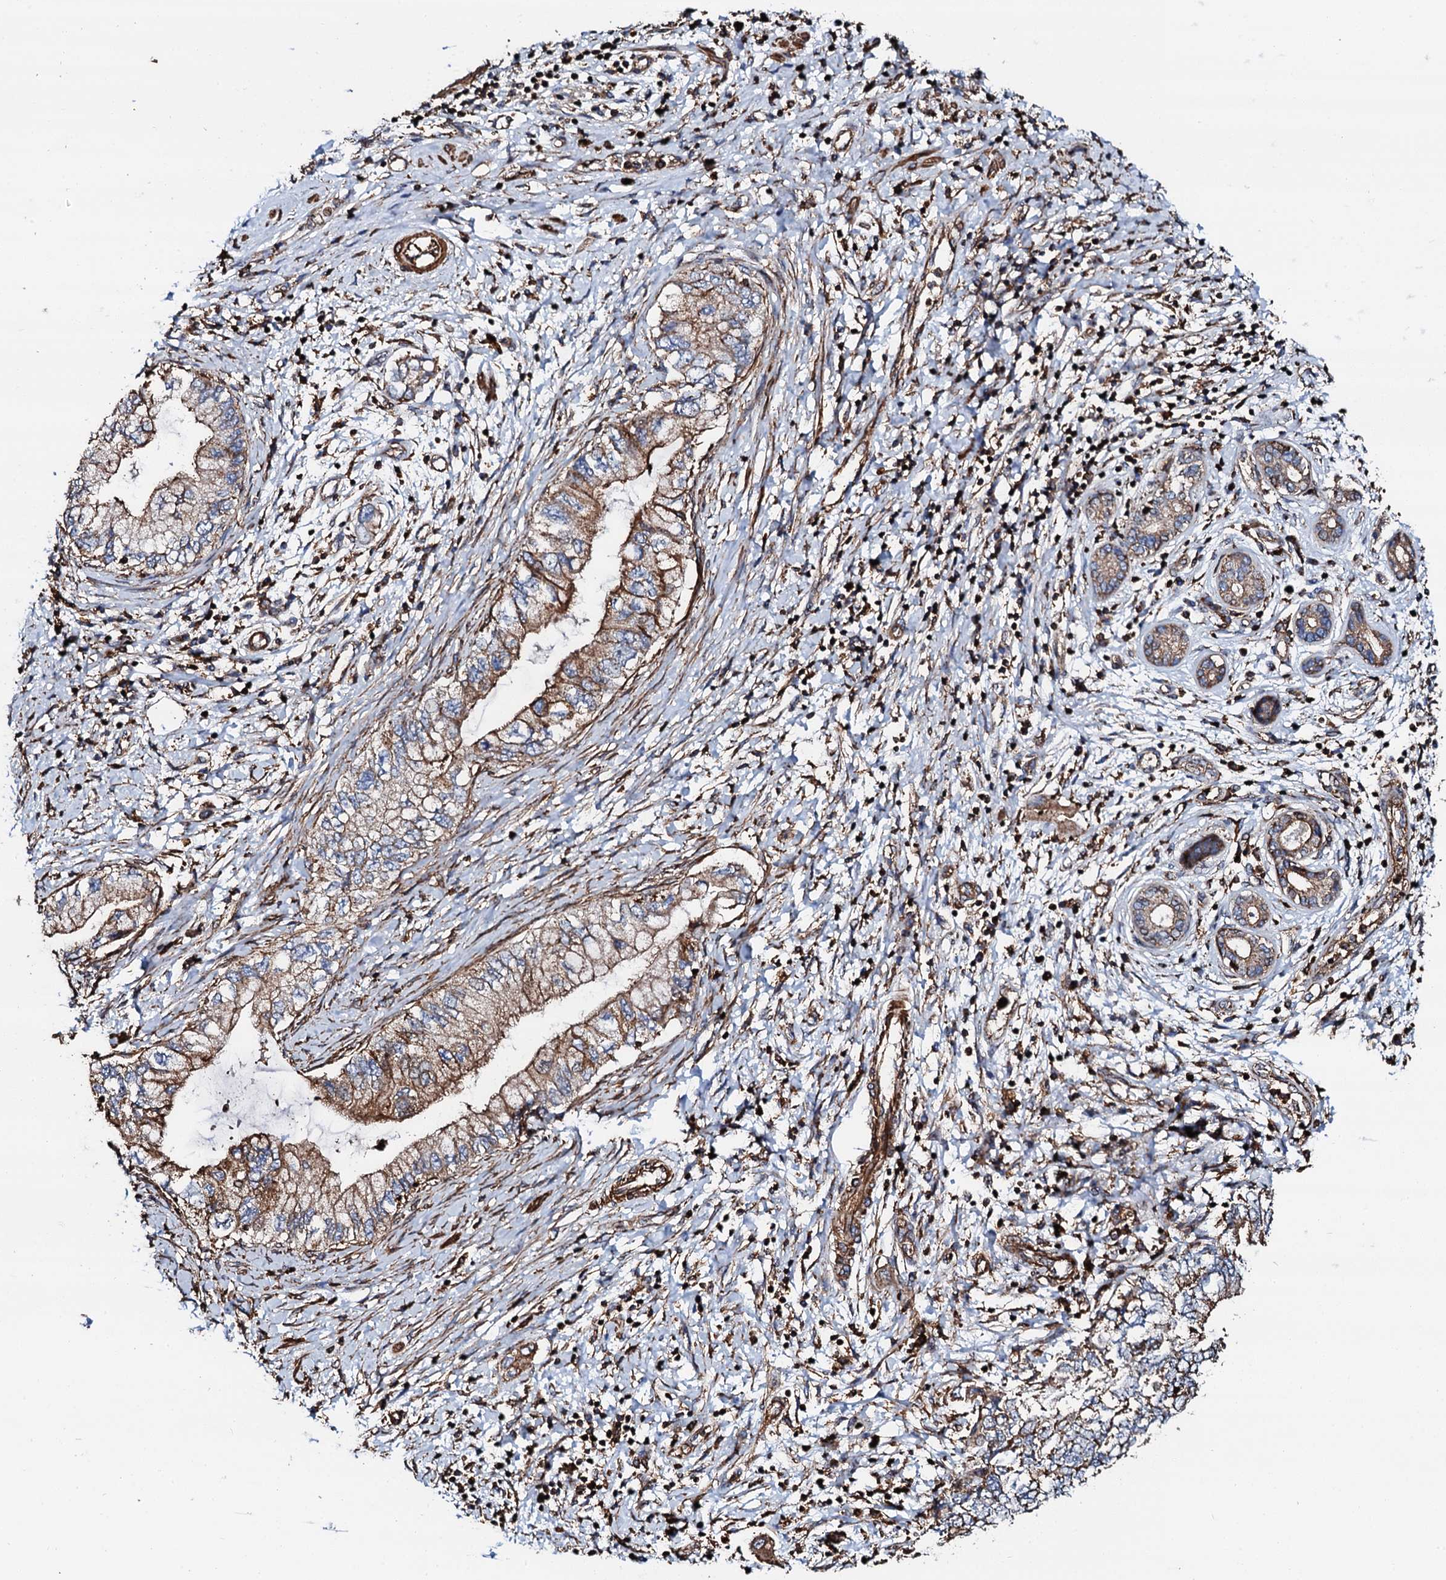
{"staining": {"intensity": "moderate", "quantity": ">75%", "location": "cytoplasmic/membranous"}, "tissue": "pancreatic cancer", "cell_type": "Tumor cells", "image_type": "cancer", "snomed": [{"axis": "morphology", "description": "Adenocarcinoma, NOS"}, {"axis": "topography", "description": "Pancreas"}], "caption": "Immunohistochemistry micrograph of human pancreatic cancer (adenocarcinoma) stained for a protein (brown), which displays medium levels of moderate cytoplasmic/membranous staining in about >75% of tumor cells.", "gene": "INTS10", "patient": {"sex": "female", "age": 73}}